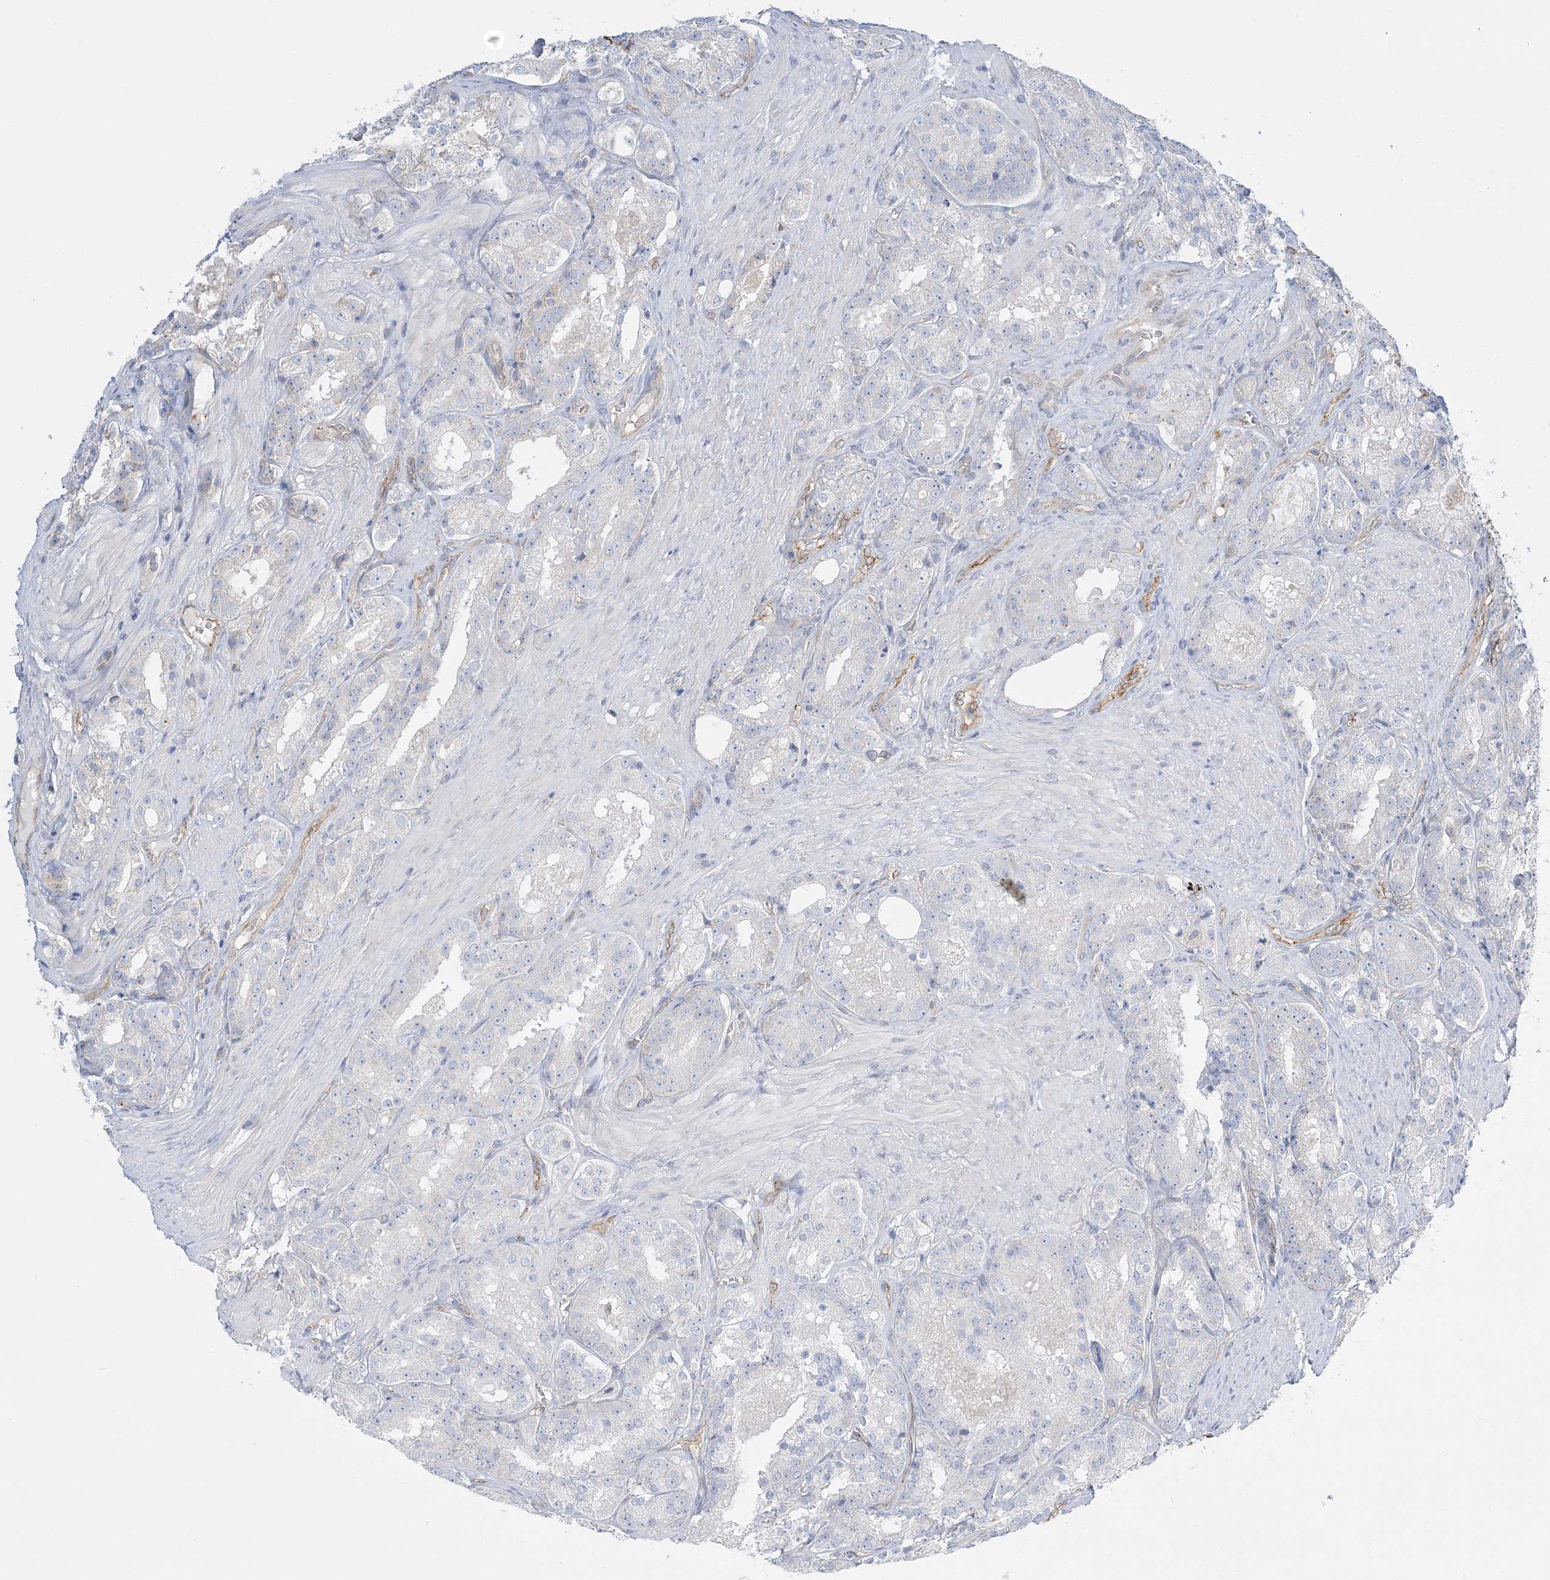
{"staining": {"intensity": "negative", "quantity": "none", "location": "none"}, "tissue": "prostate cancer", "cell_type": "Tumor cells", "image_type": "cancer", "snomed": [{"axis": "morphology", "description": "Adenocarcinoma, High grade"}, {"axis": "topography", "description": "Prostate"}], "caption": "Tumor cells are negative for protein expression in human adenocarcinoma (high-grade) (prostate).", "gene": "INPP1", "patient": {"sex": "male", "age": 60}}